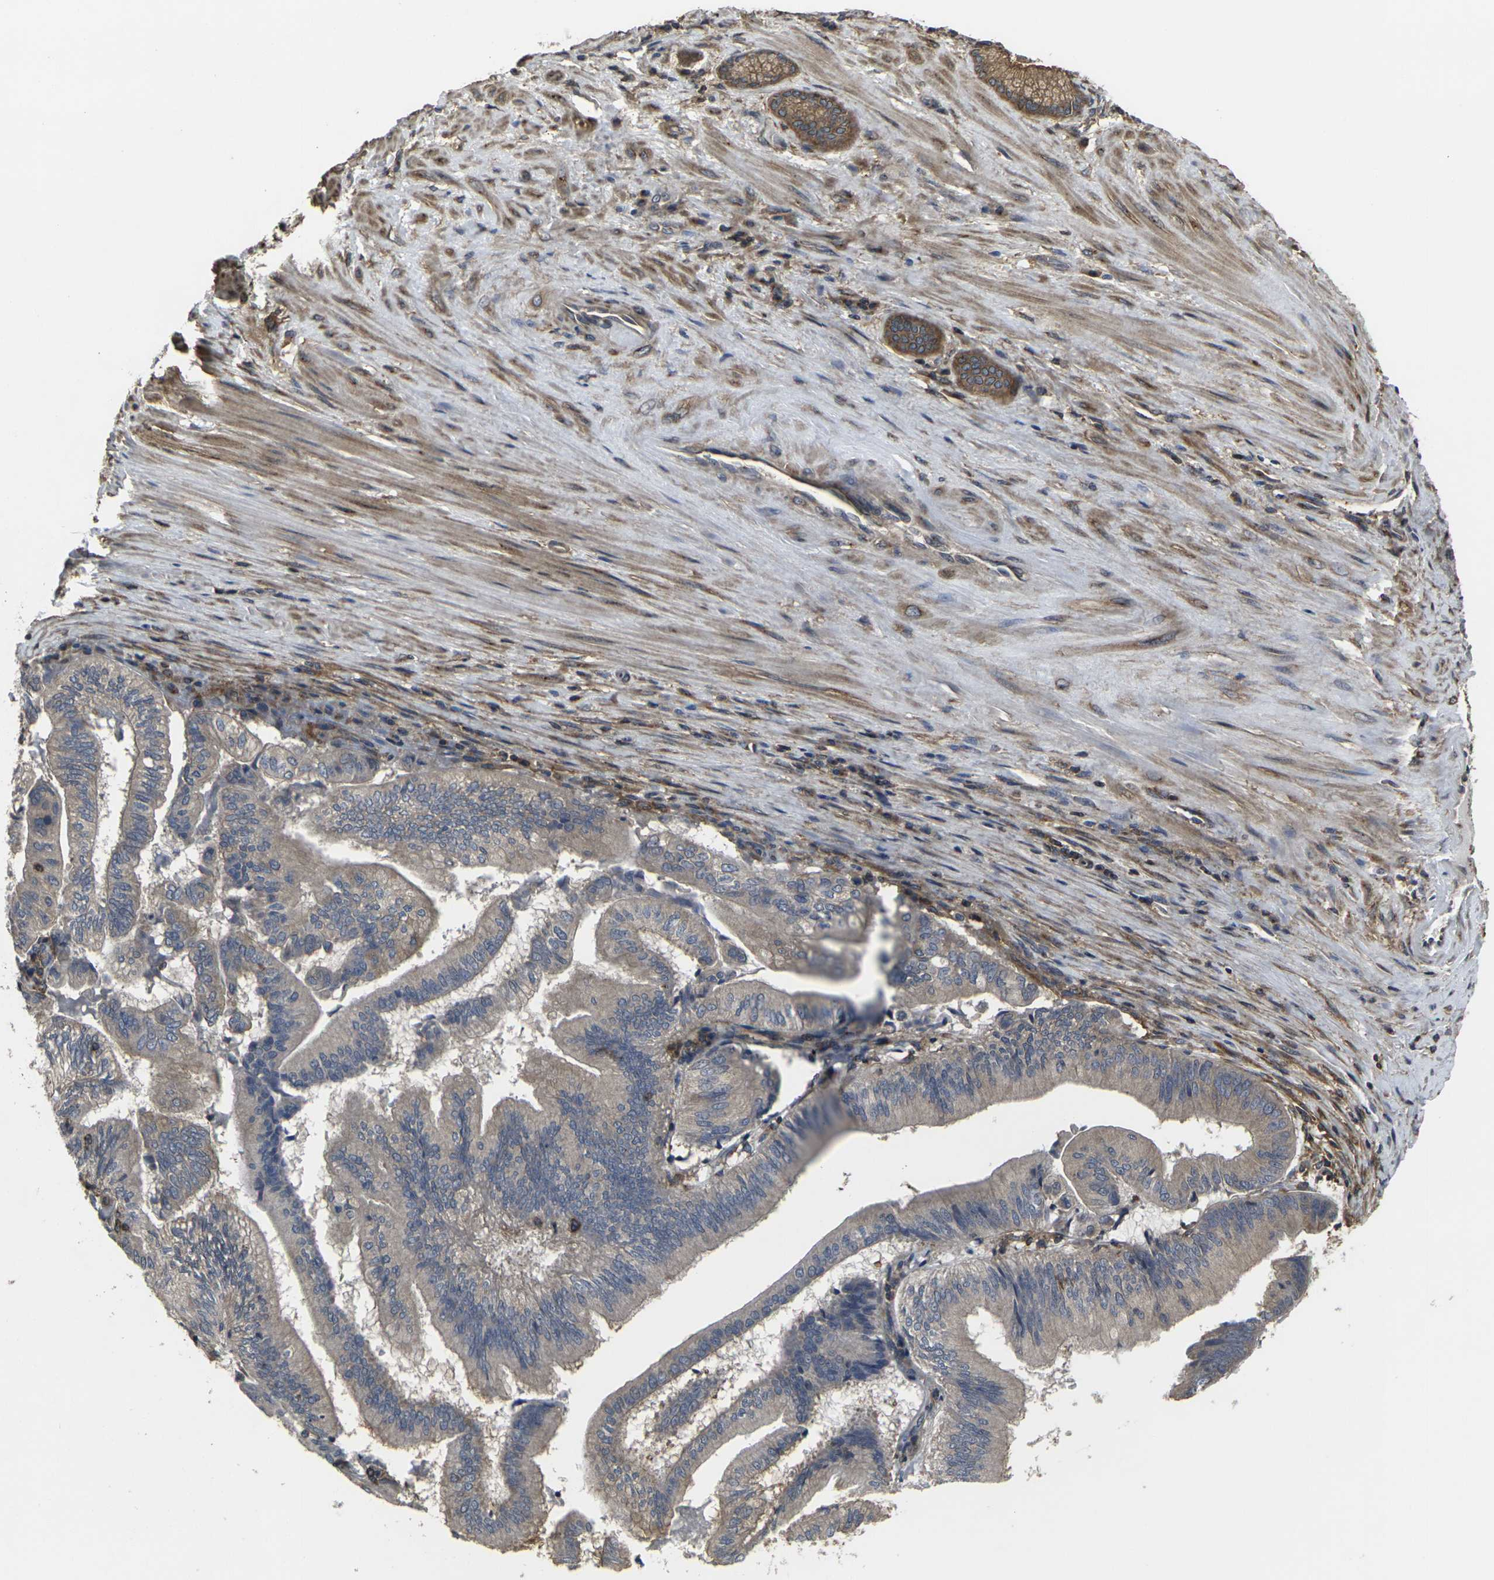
{"staining": {"intensity": "weak", "quantity": ">75%", "location": "cytoplasmic/membranous"}, "tissue": "pancreatic cancer", "cell_type": "Tumor cells", "image_type": "cancer", "snomed": [{"axis": "morphology", "description": "Adenocarcinoma, NOS"}, {"axis": "topography", "description": "Pancreas"}], "caption": "Immunohistochemical staining of adenocarcinoma (pancreatic) reveals low levels of weak cytoplasmic/membranous positivity in about >75% of tumor cells.", "gene": "PRKACB", "patient": {"sex": "male", "age": 82}}